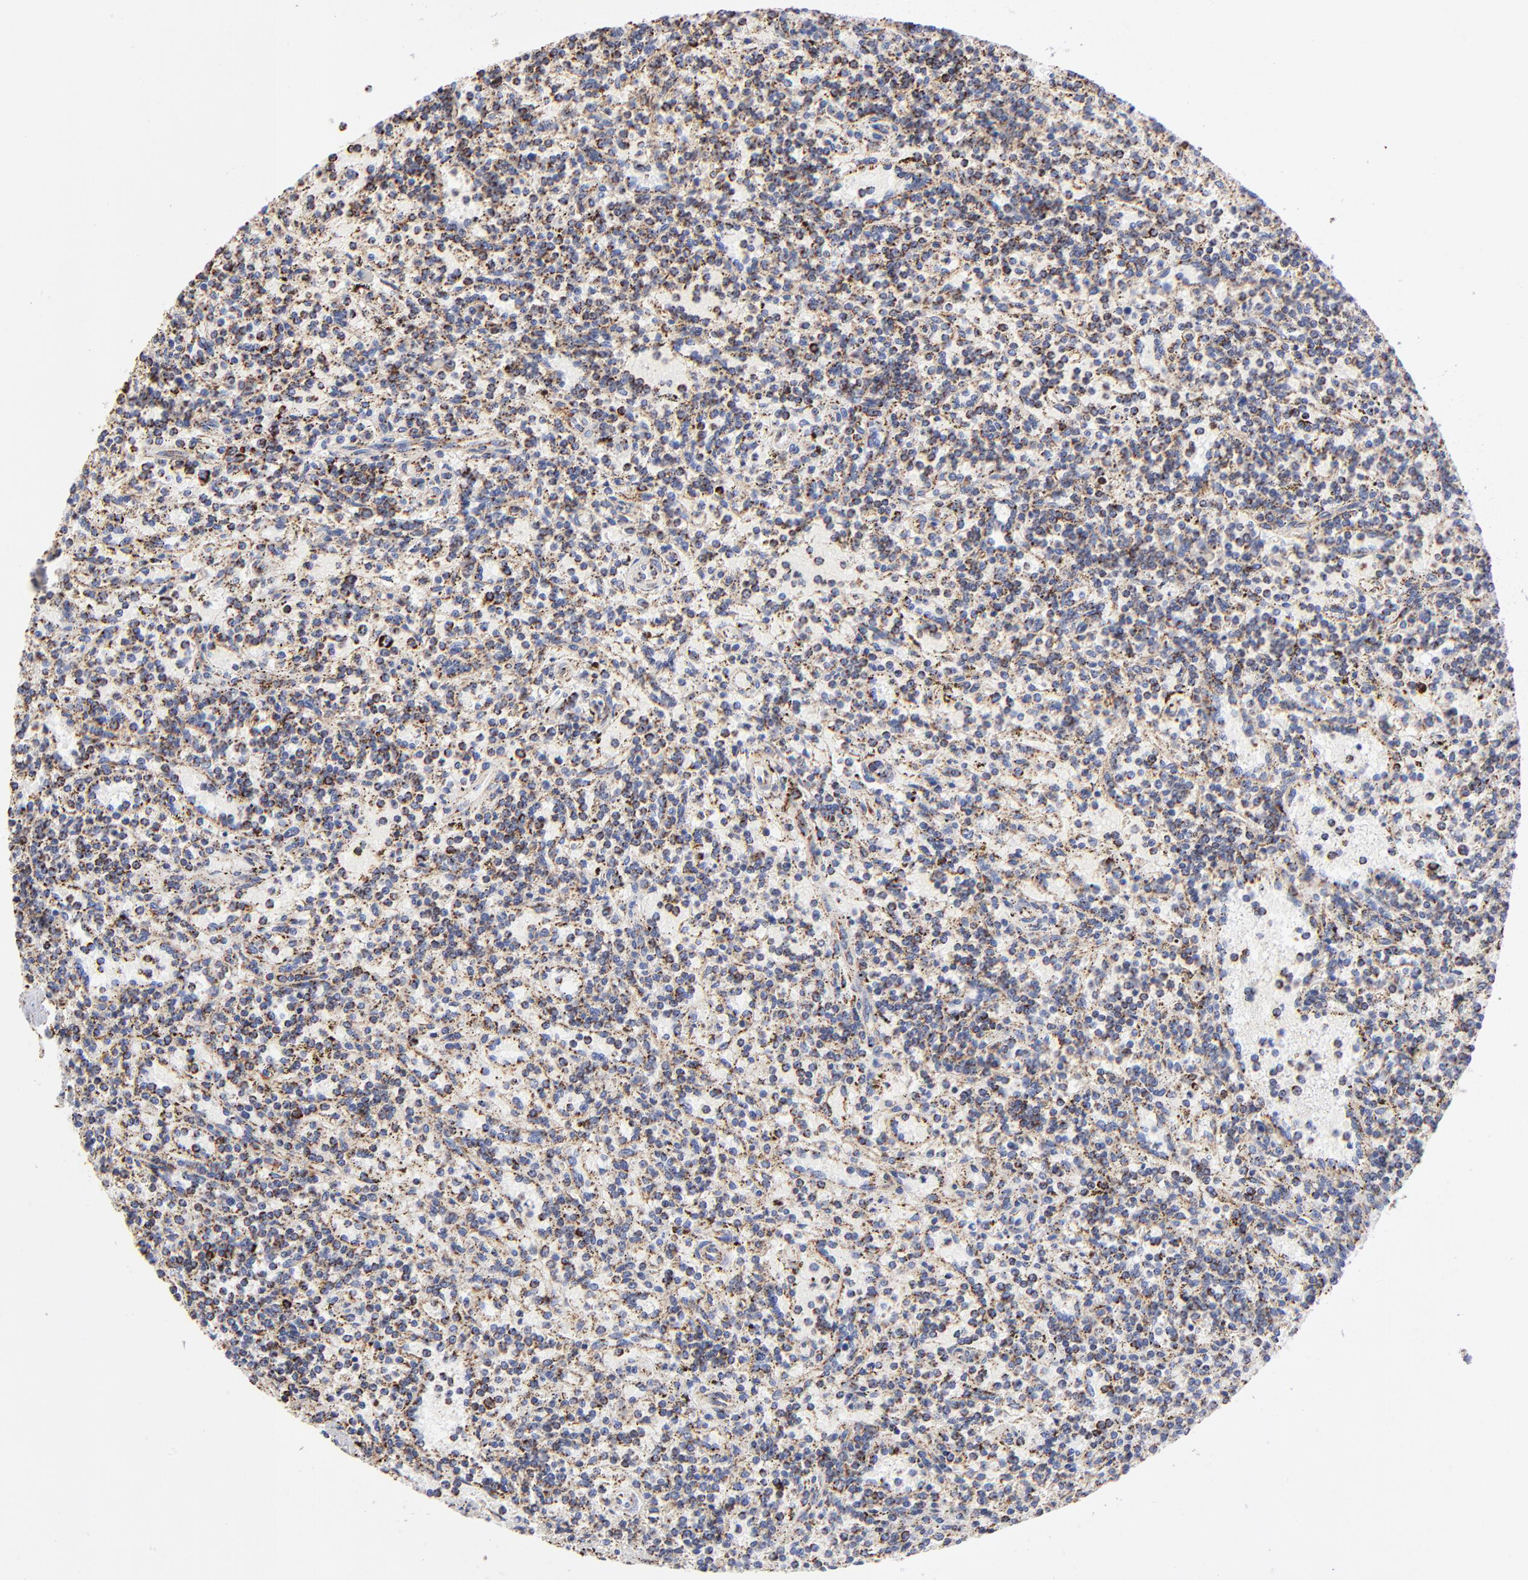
{"staining": {"intensity": "strong", "quantity": "25%-75%", "location": "cytoplasmic/membranous"}, "tissue": "lymphoma", "cell_type": "Tumor cells", "image_type": "cancer", "snomed": [{"axis": "morphology", "description": "Malignant lymphoma, non-Hodgkin's type, Low grade"}, {"axis": "topography", "description": "Spleen"}], "caption": "A histopathology image of lymphoma stained for a protein shows strong cytoplasmic/membranous brown staining in tumor cells. (DAB (3,3'-diaminobenzidine) = brown stain, brightfield microscopy at high magnification).", "gene": "PHB1", "patient": {"sex": "male", "age": 73}}